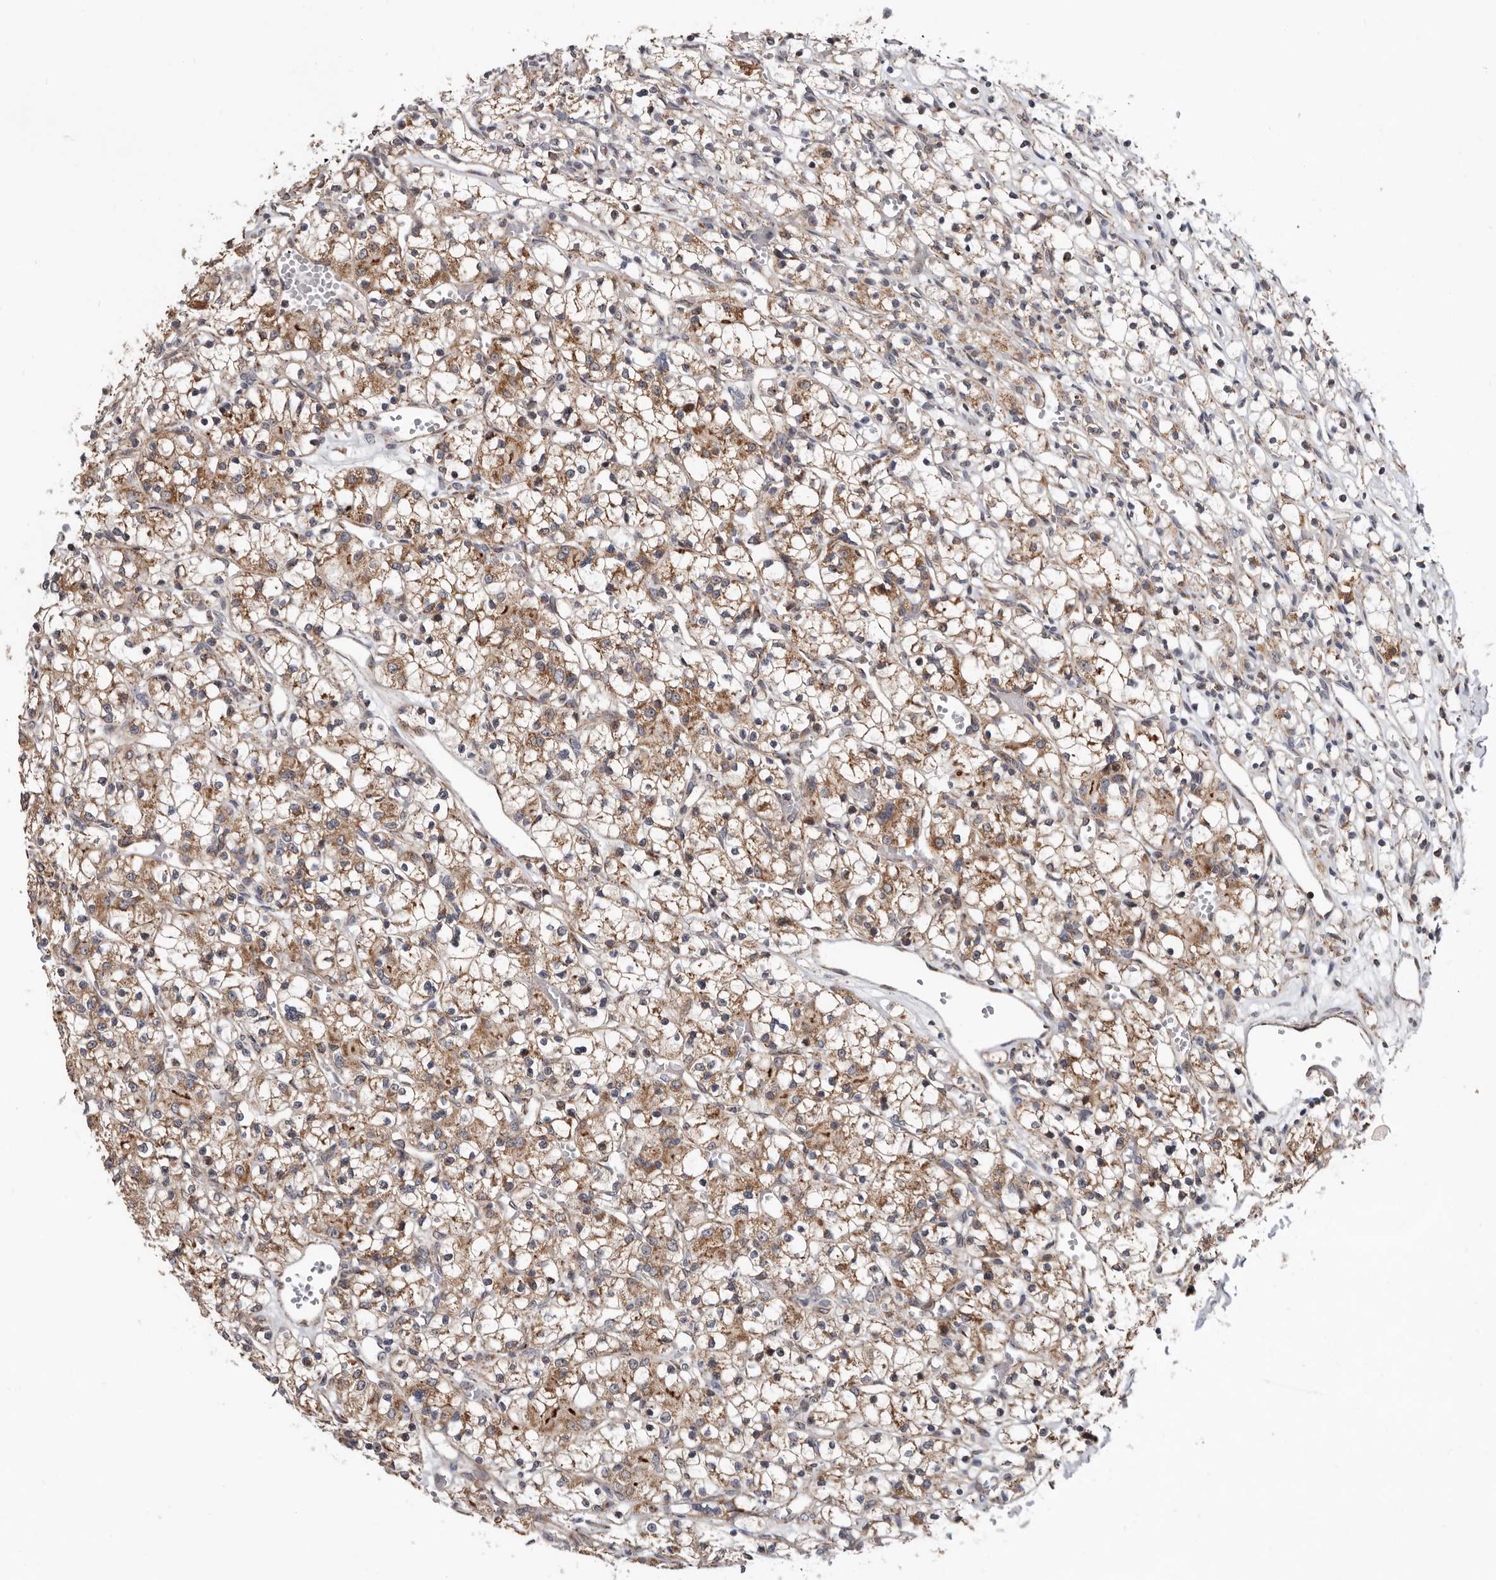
{"staining": {"intensity": "weak", "quantity": "25%-75%", "location": "cytoplasmic/membranous"}, "tissue": "renal cancer", "cell_type": "Tumor cells", "image_type": "cancer", "snomed": [{"axis": "morphology", "description": "Adenocarcinoma, NOS"}, {"axis": "topography", "description": "Kidney"}], "caption": "This is an image of immunohistochemistry (IHC) staining of renal cancer, which shows weak staining in the cytoplasmic/membranous of tumor cells.", "gene": "MRPL18", "patient": {"sex": "female", "age": 59}}